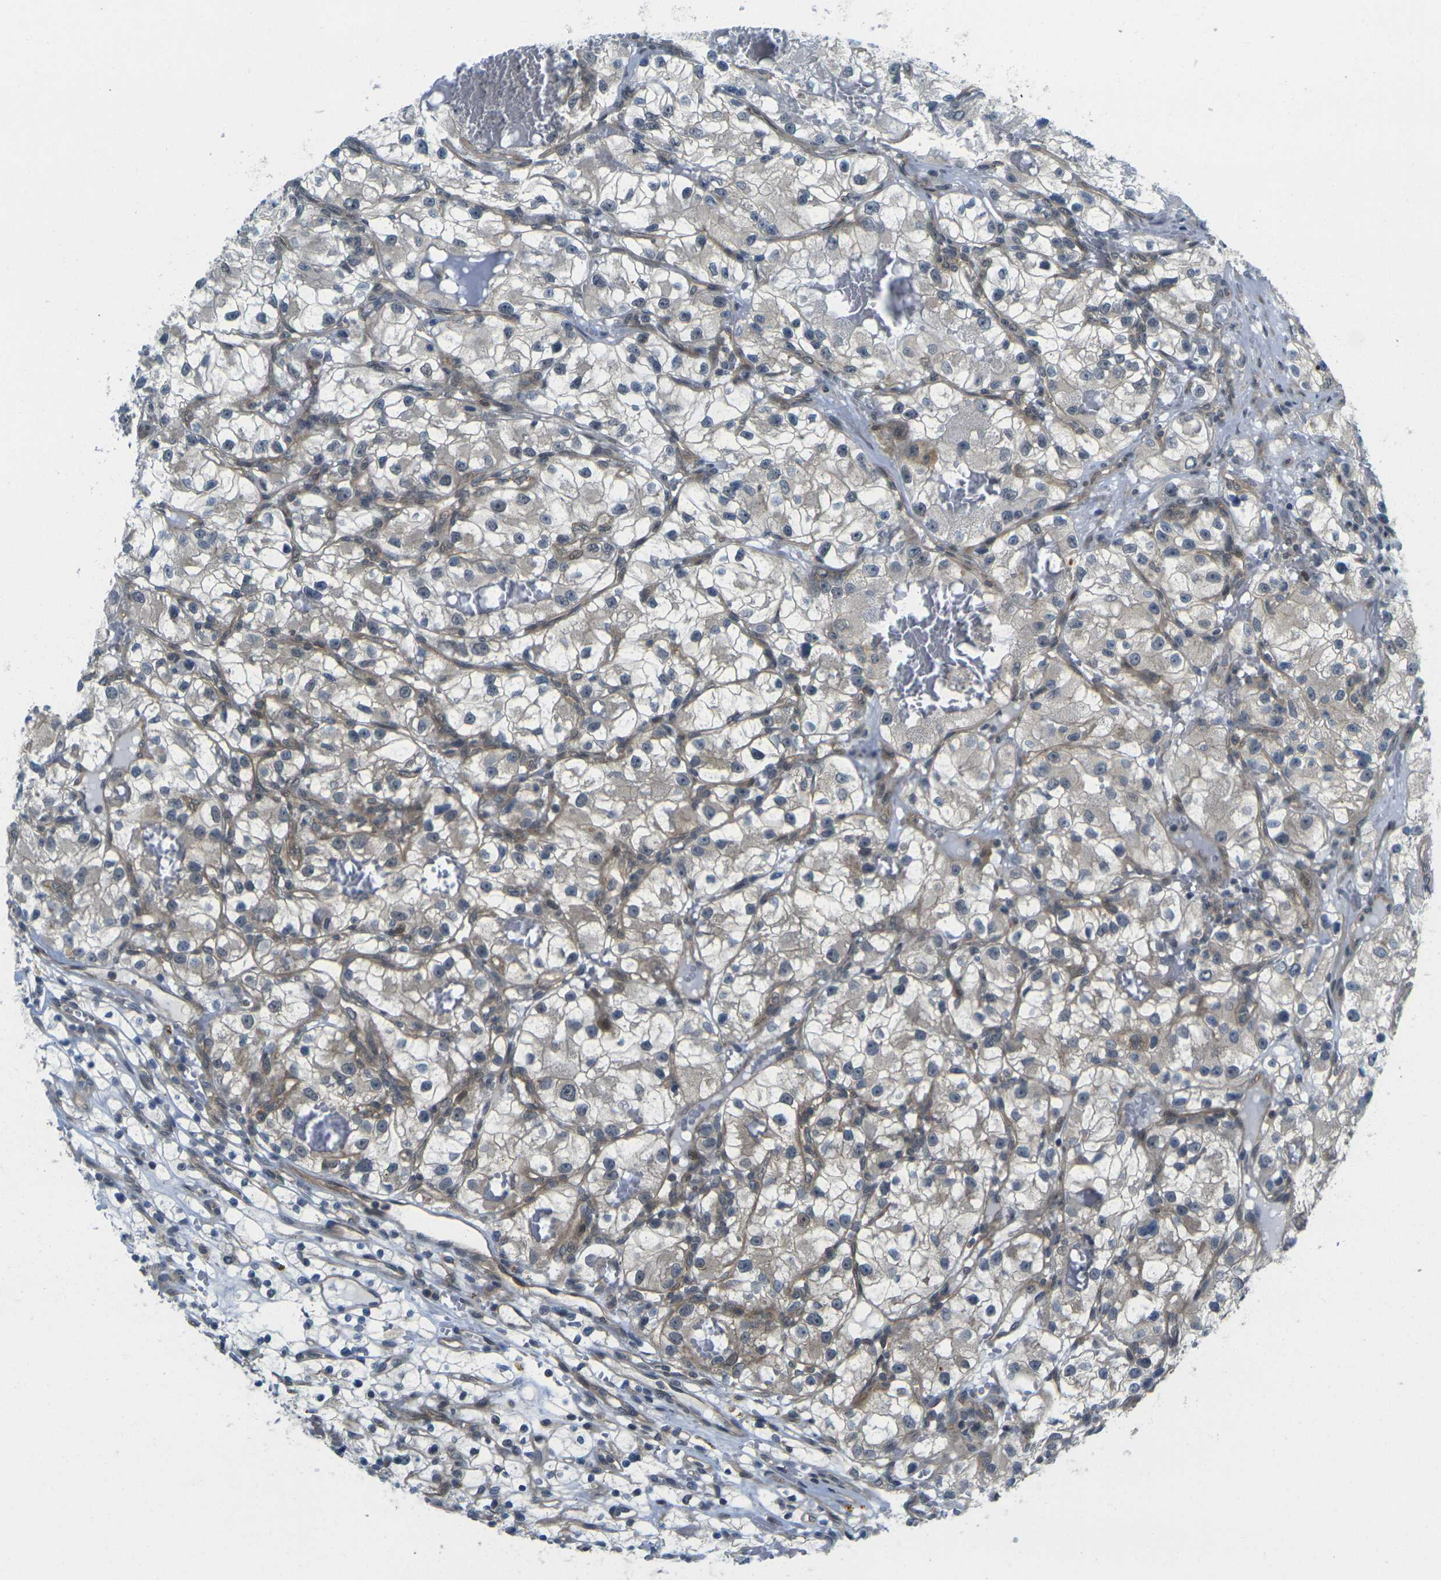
{"staining": {"intensity": "weak", "quantity": ">75%", "location": "cytoplasmic/membranous"}, "tissue": "renal cancer", "cell_type": "Tumor cells", "image_type": "cancer", "snomed": [{"axis": "morphology", "description": "Adenocarcinoma, NOS"}, {"axis": "topography", "description": "Kidney"}], "caption": "Weak cytoplasmic/membranous expression is appreciated in about >75% of tumor cells in adenocarcinoma (renal). (brown staining indicates protein expression, while blue staining denotes nuclei).", "gene": "KCTD10", "patient": {"sex": "female", "age": 57}}